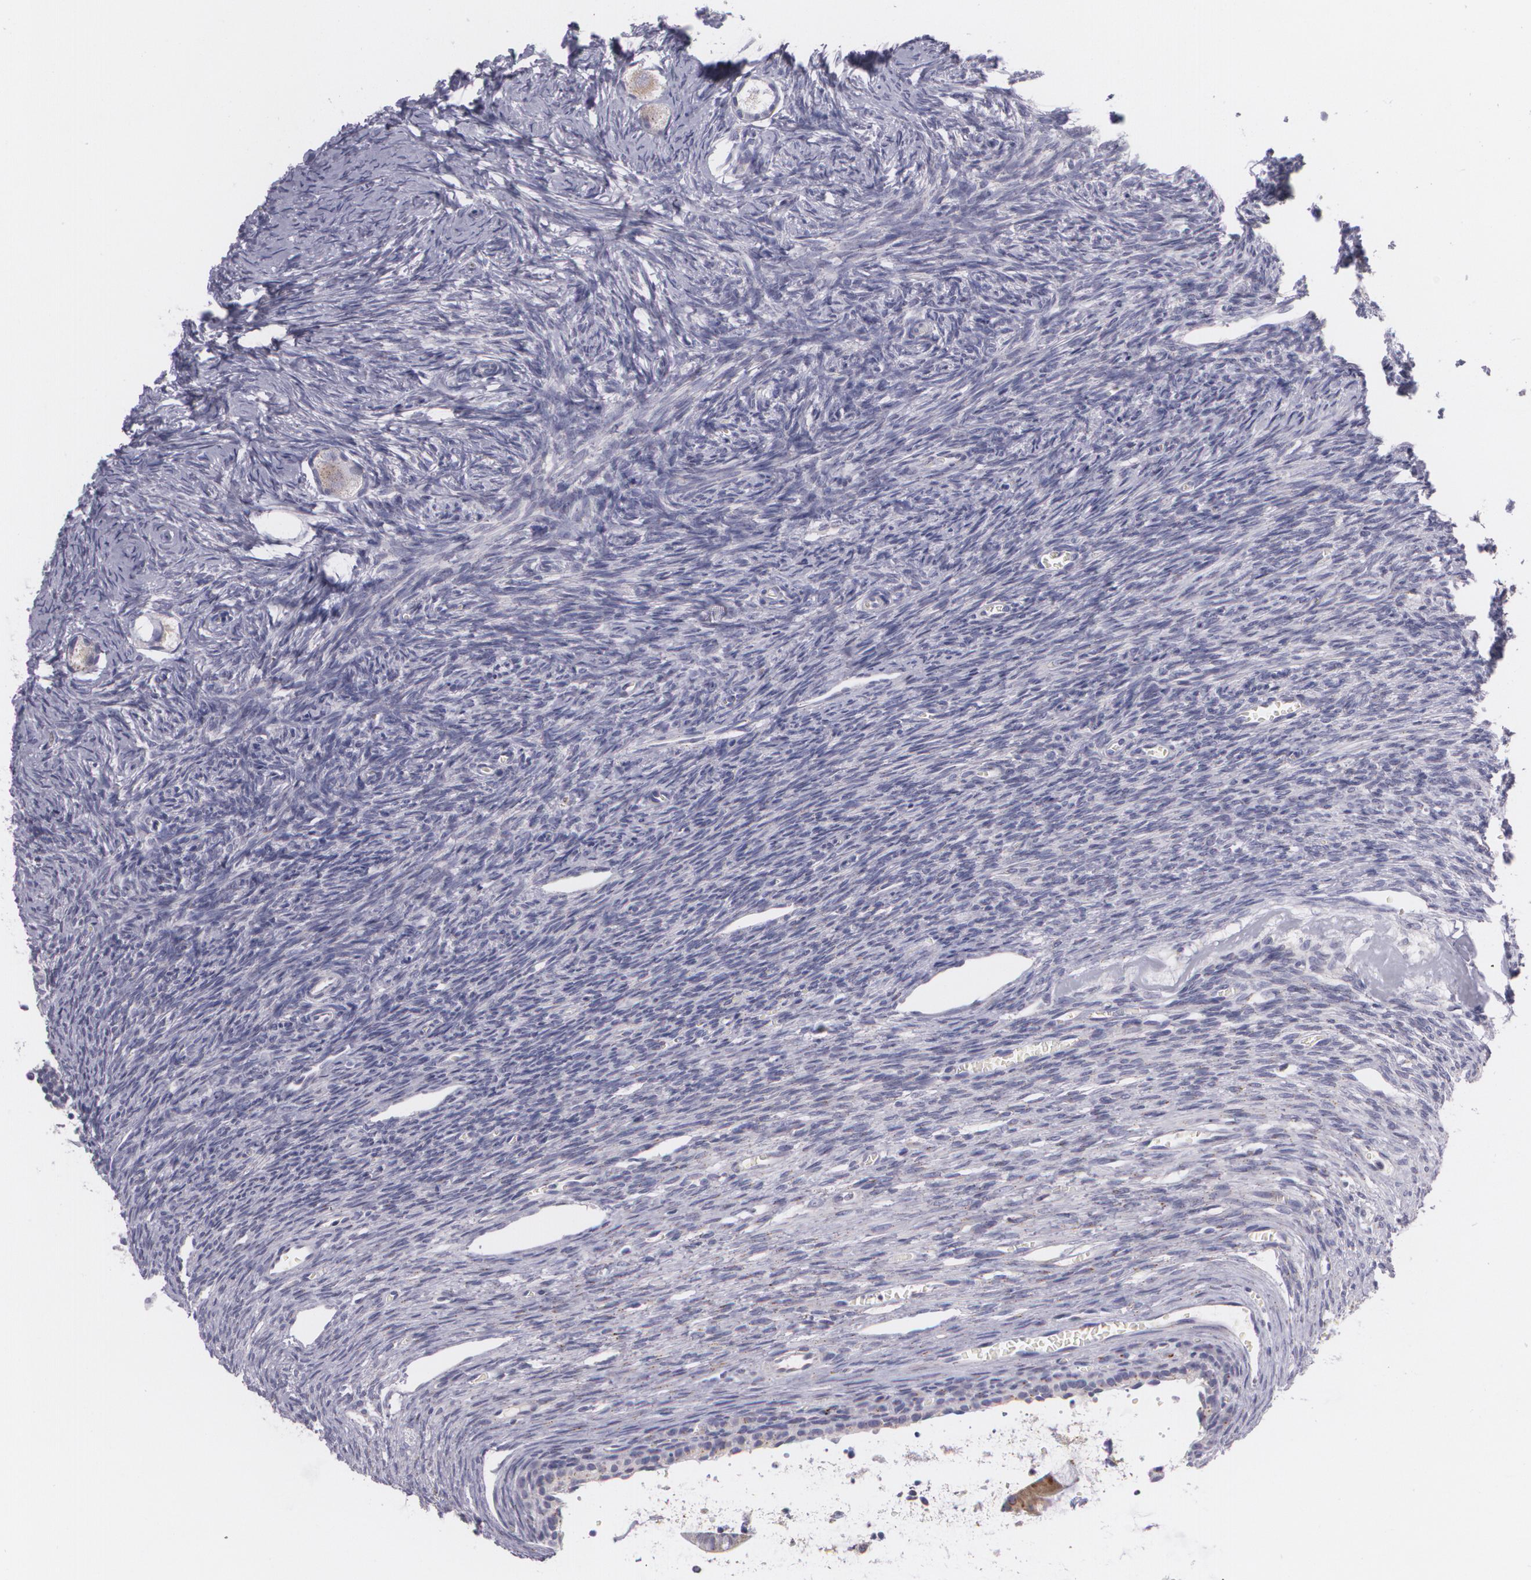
{"staining": {"intensity": "negative", "quantity": "none", "location": "none"}, "tissue": "ovary", "cell_type": "Follicle cells", "image_type": "normal", "snomed": [{"axis": "morphology", "description": "Normal tissue, NOS"}, {"axis": "topography", "description": "Ovary"}], "caption": "Immunohistochemistry micrograph of normal ovary: ovary stained with DAB (3,3'-diaminobenzidine) exhibits no significant protein positivity in follicle cells.", "gene": "CILK1", "patient": {"sex": "female", "age": 27}}